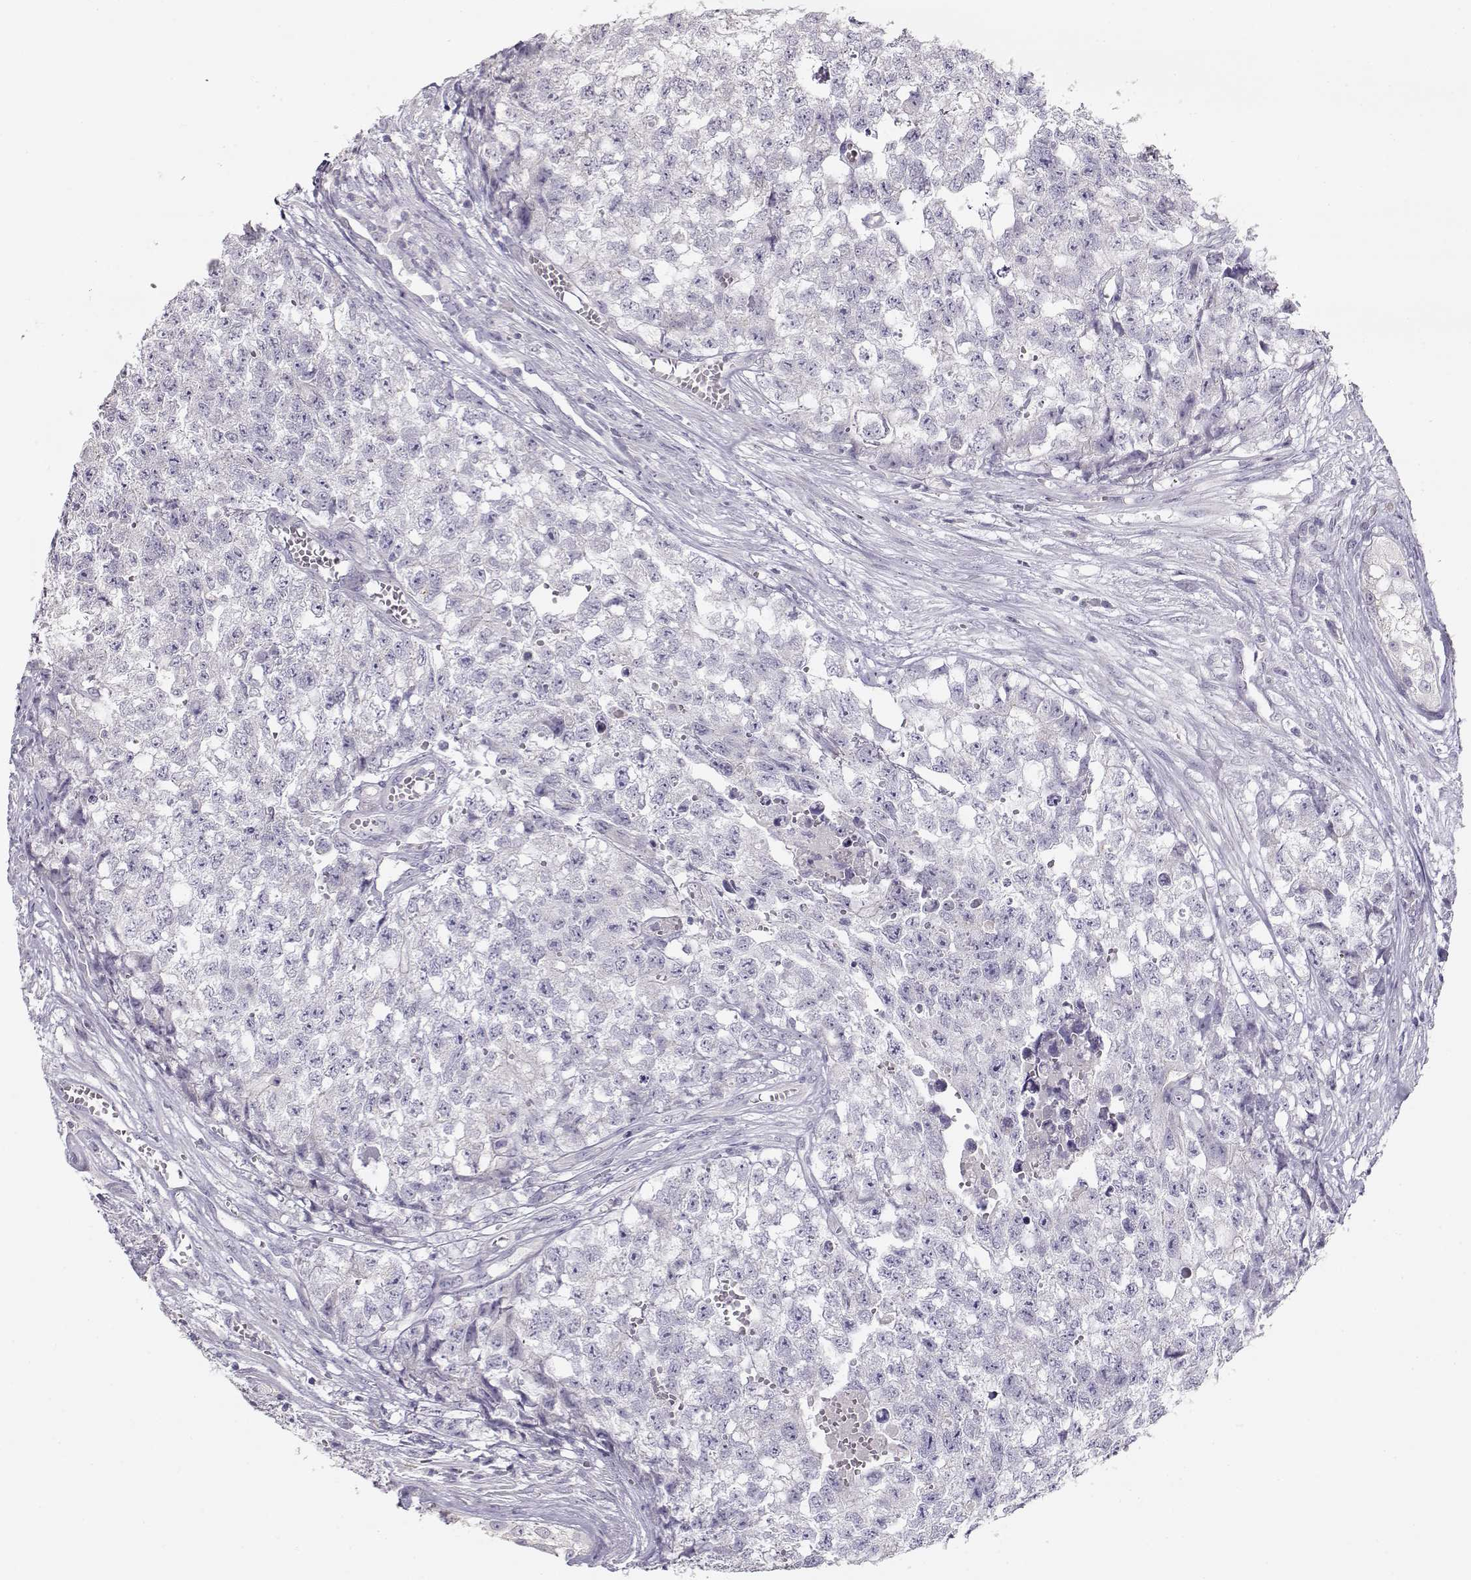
{"staining": {"intensity": "negative", "quantity": "none", "location": "none"}, "tissue": "testis cancer", "cell_type": "Tumor cells", "image_type": "cancer", "snomed": [{"axis": "morphology", "description": "Seminoma, NOS"}, {"axis": "morphology", "description": "Carcinoma, Embryonal, NOS"}, {"axis": "topography", "description": "Testis"}], "caption": "There is no significant staining in tumor cells of seminoma (testis).", "gene": "GLIPR1L2", "patient": {"sex": "male", "age": 22}}